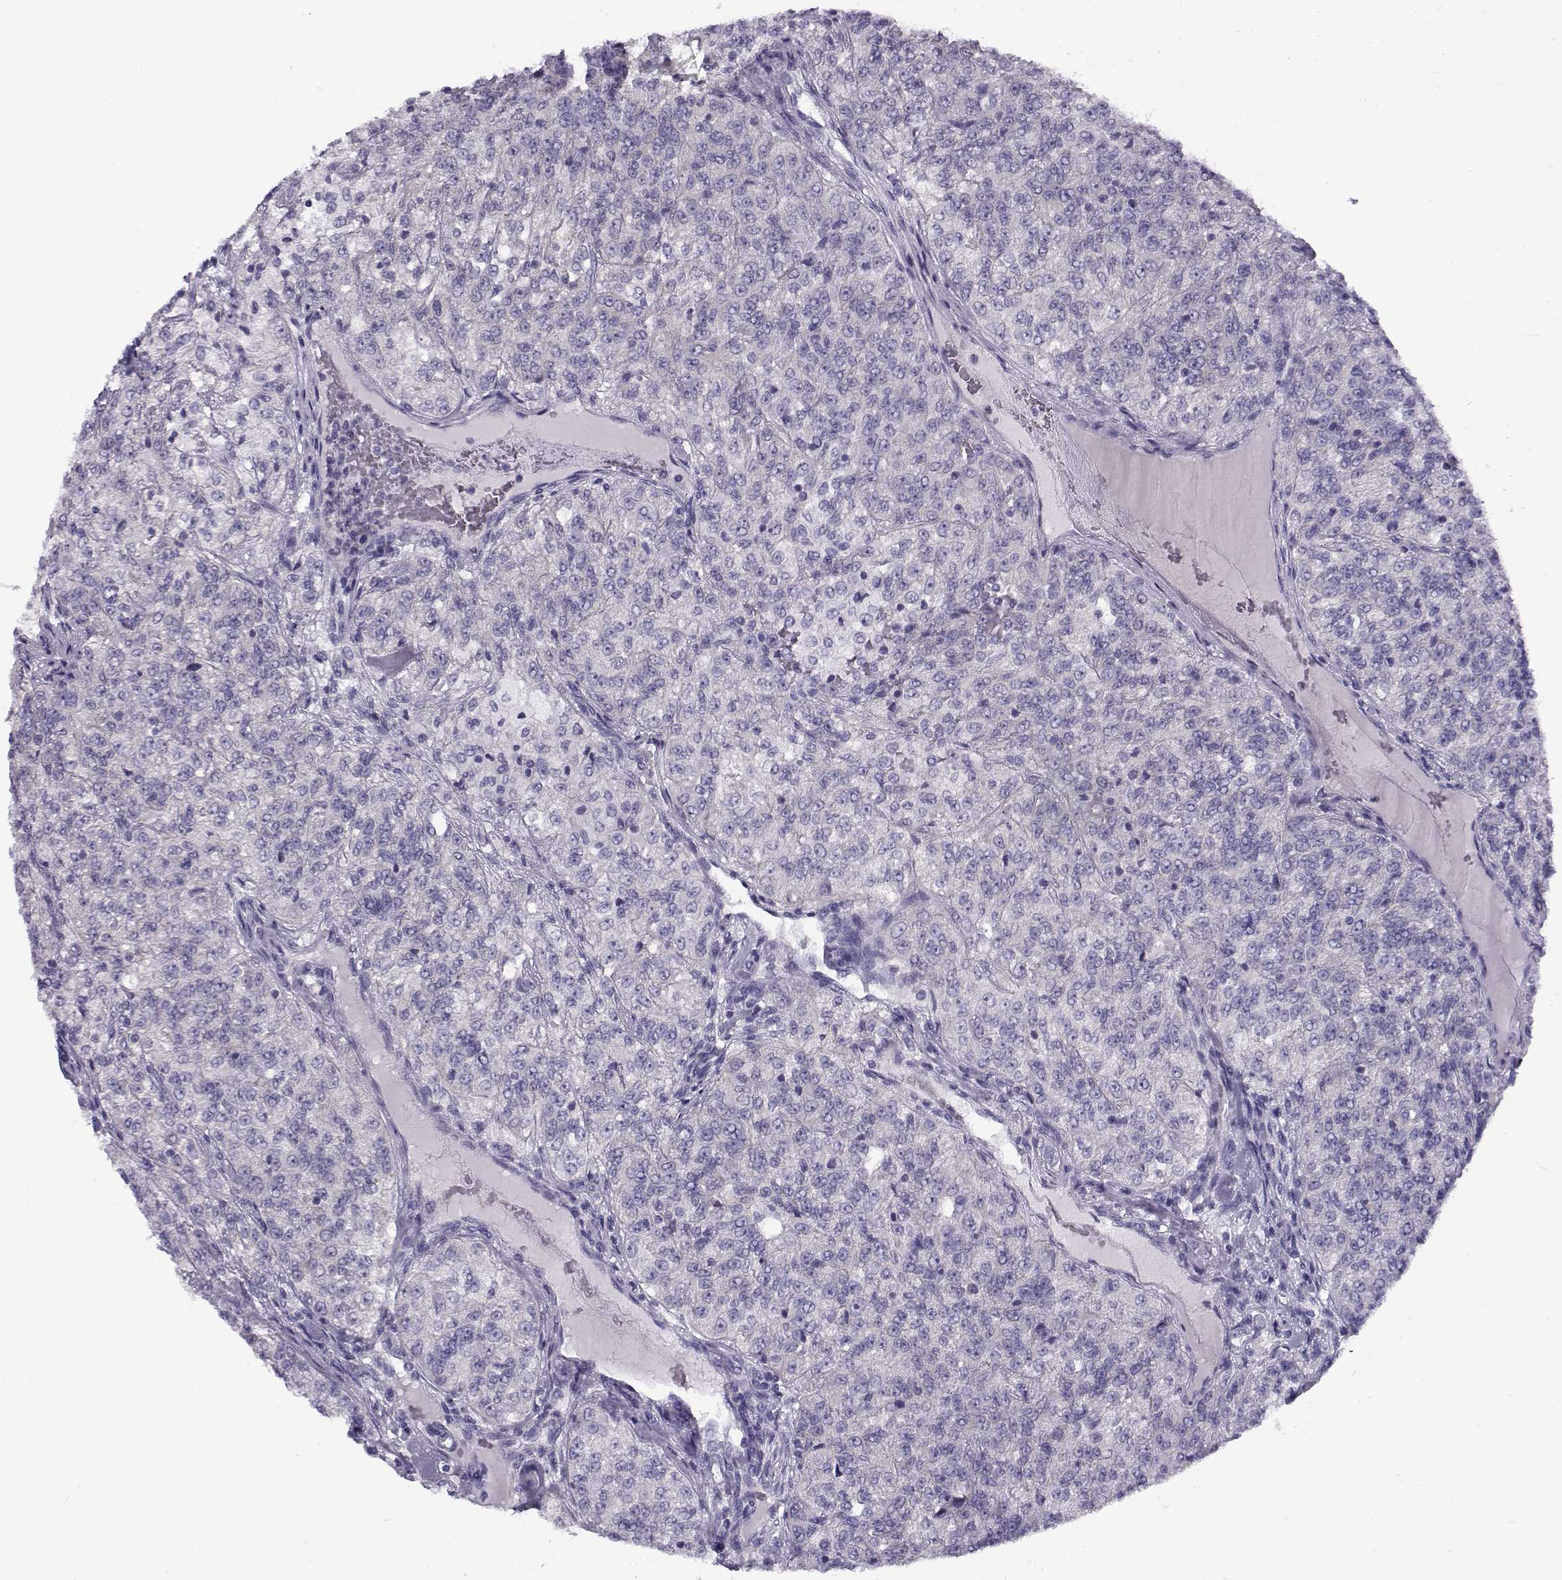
{"staining": {"intensity": "negative", "quantity": "none", "location": "none"}, "tissue": "renal cancer", "cell_type": "Tumor cells", "image_type": "cancer", "snomed": [{"axis": "morphology", "description": "Adenocarcinoma, NOS"}, {"axis": "topography", "description": "Kidney"}], "caption": "This is an IHC histopathology image of renal cancer. There is no positivity in tumor cells.", "gene": "FAM166A", "patient": {"sex": "female", "age": 63}}